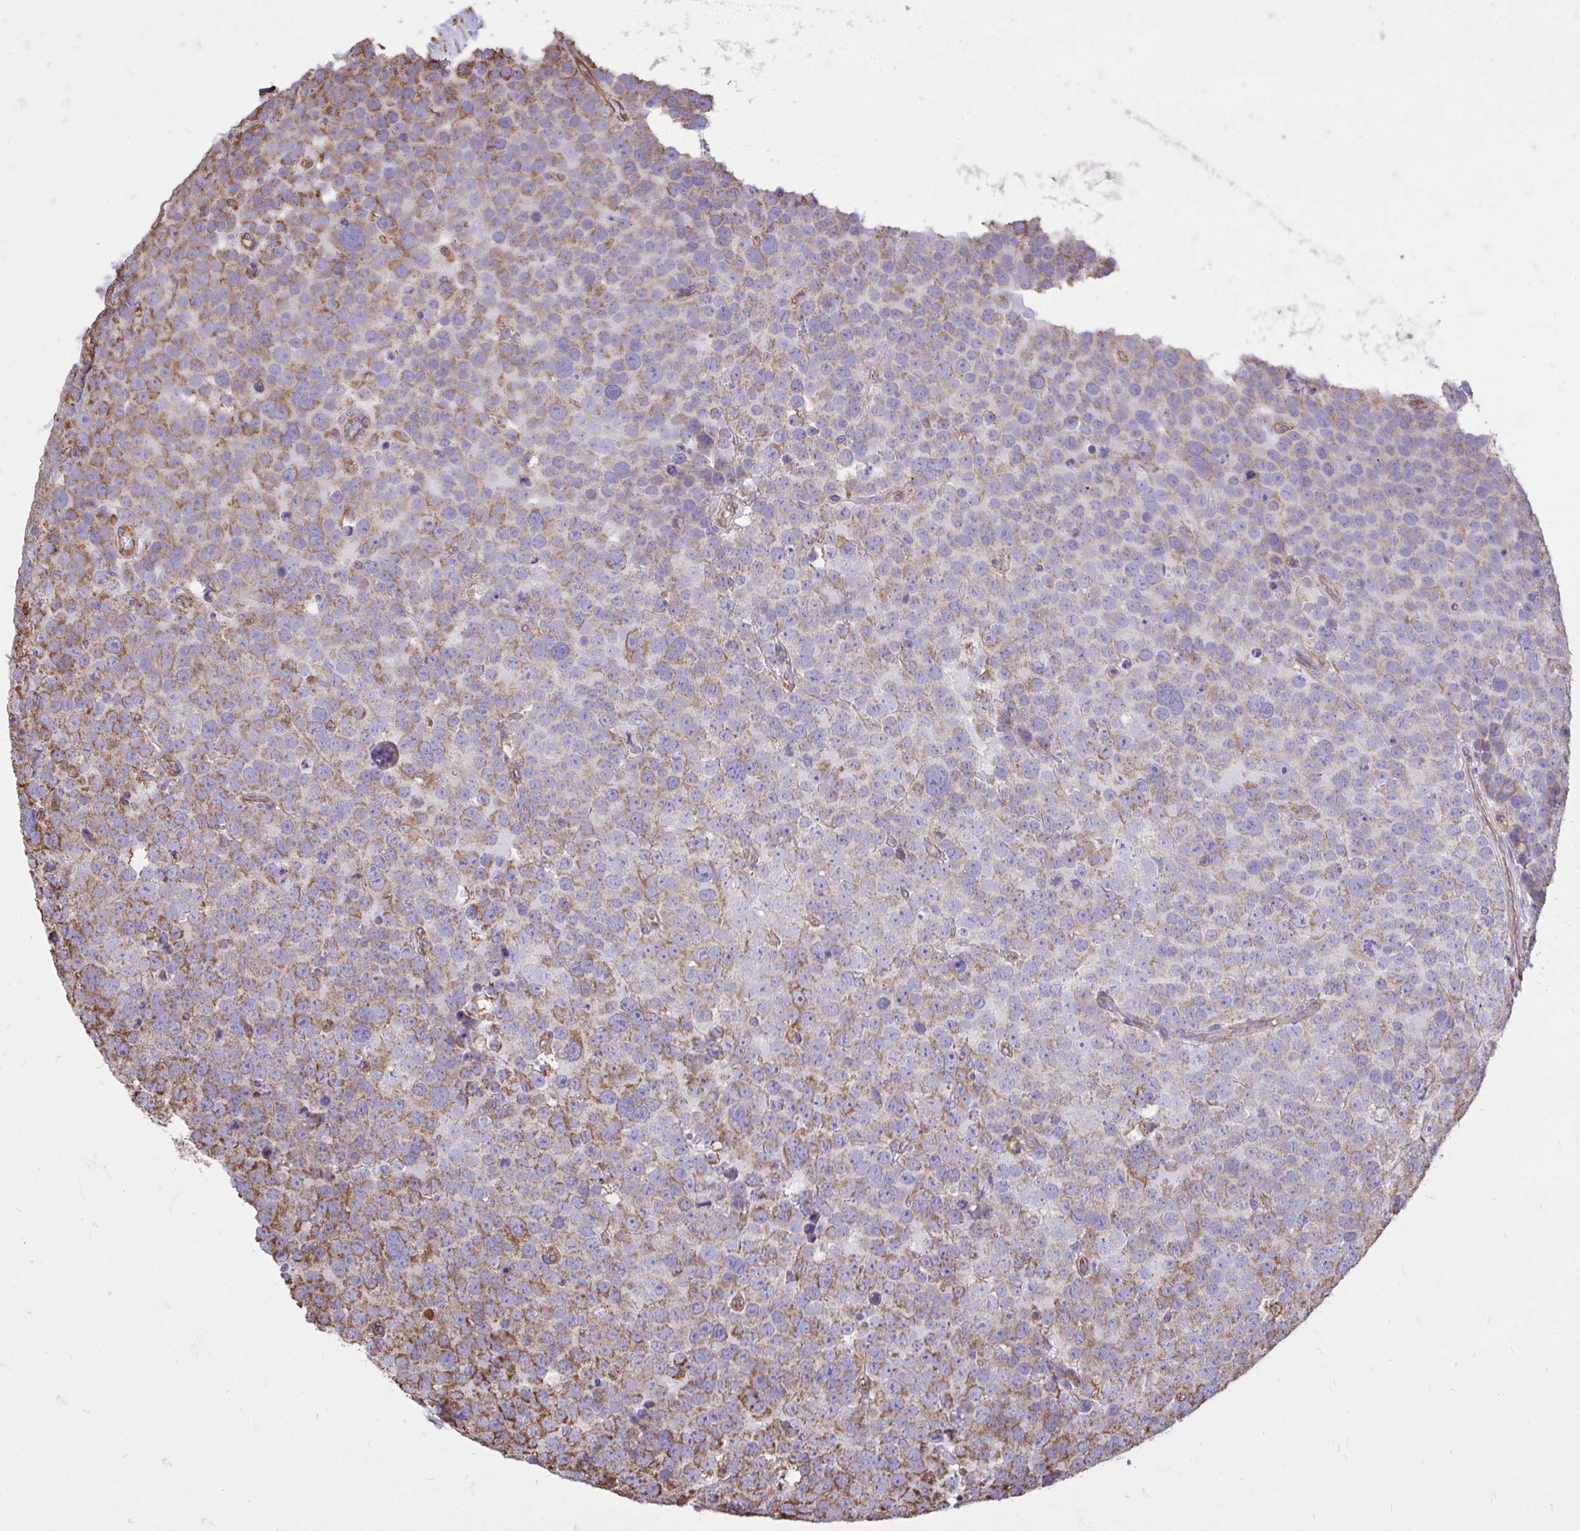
{"staining": {"intensity": "moderate", "quantity": "25%-75%", "location": "cytoplasmic/membranous"}, "tissue": "testis cancer", "cell_type": "Tumor cells", "image_type": "cancer", "snomed": [{"axis": "morphology", "description": "Seminoma, NOS"}, {"axis": "topography", "description": "Testis"}], "caption": "A micrograph showing moderate cytoplasmic/membranous expression in approximately 25%-75% of tumor cells in testis cancer, as visualized by brown immunohistochemical staining.", "gene": "RNF103", "patient": {"sex": "male", "age": 71}}